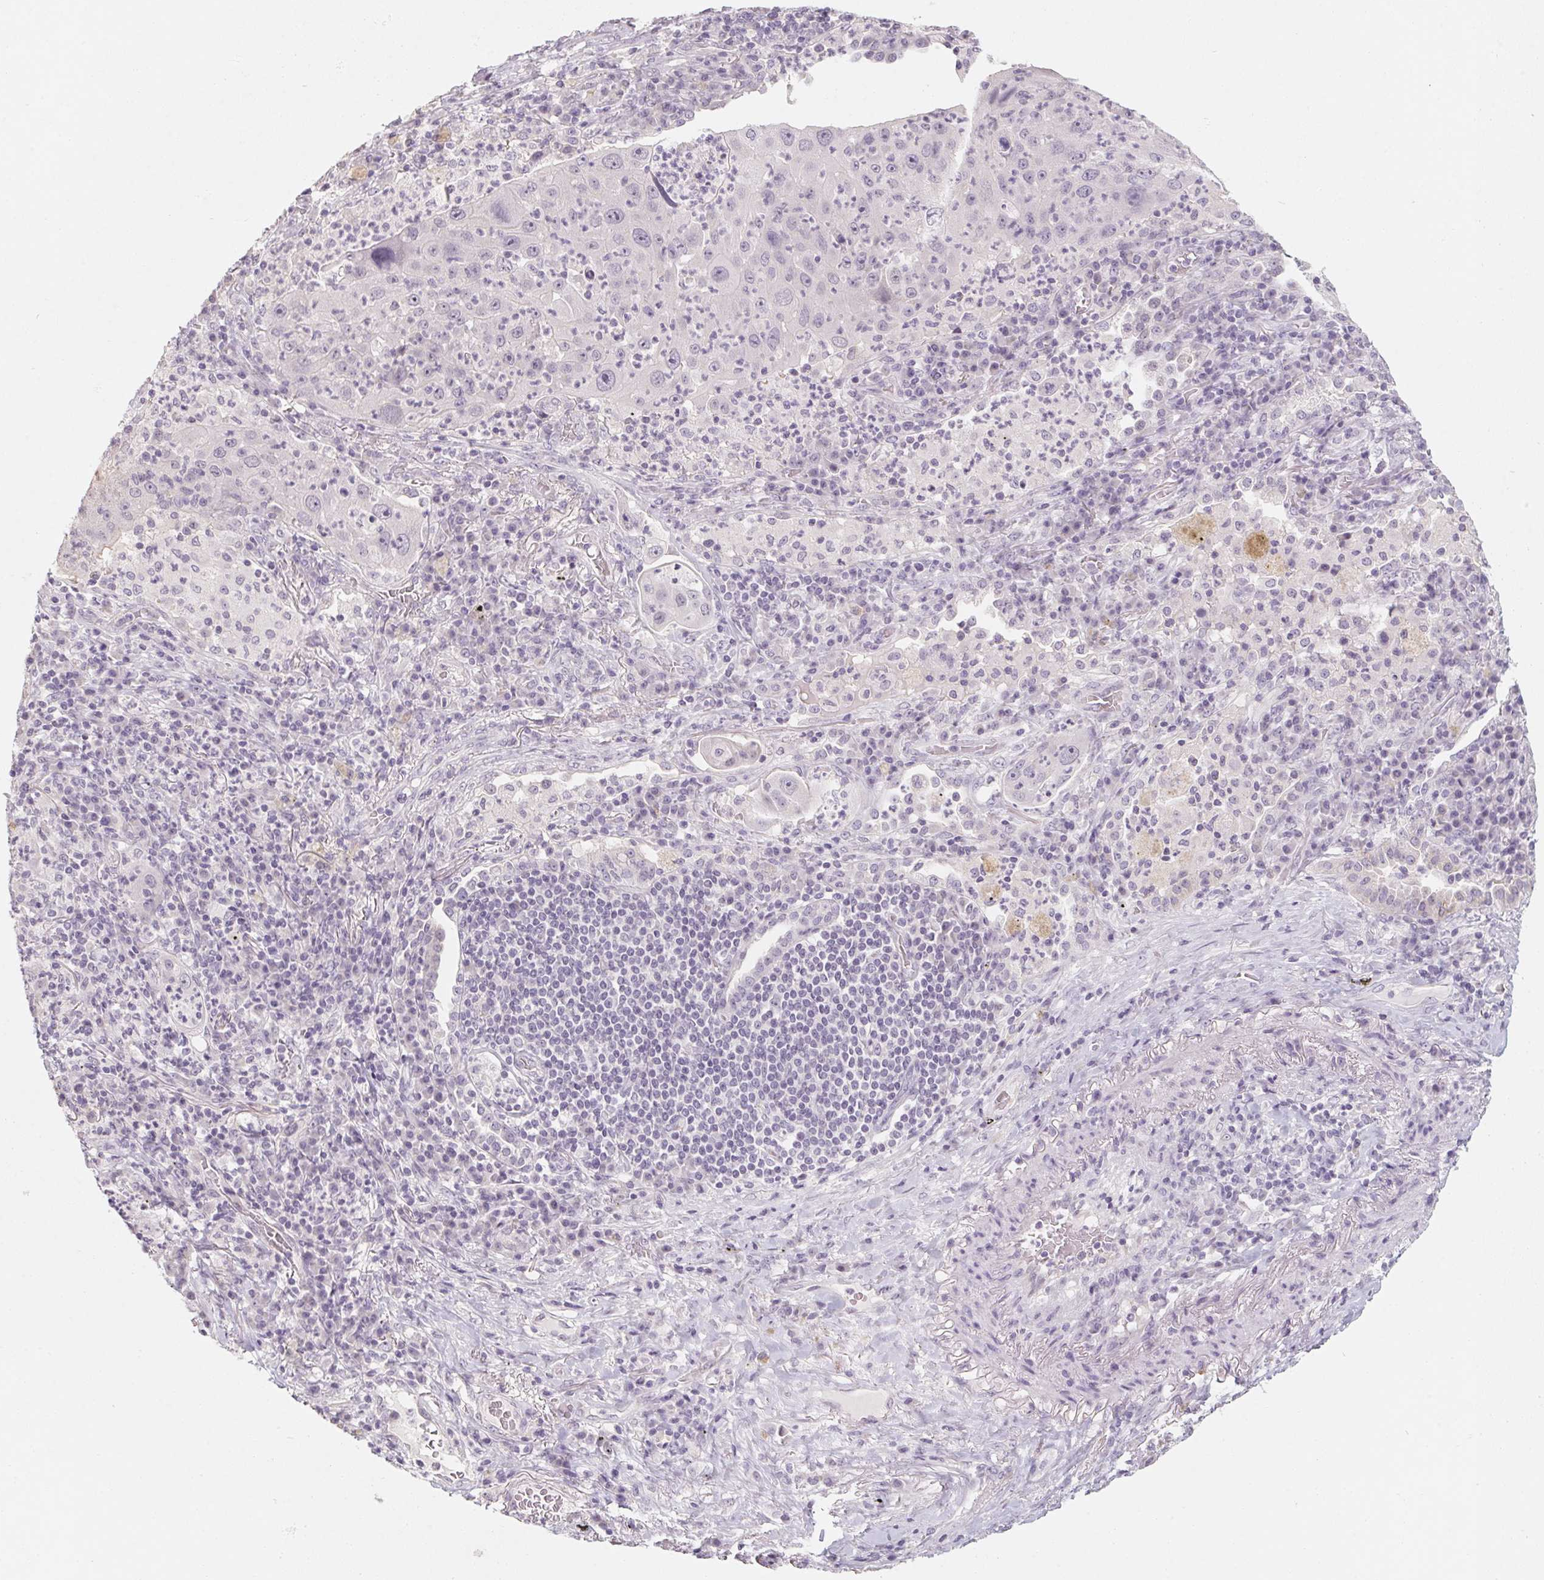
{"staining": {"intensity": "negative", "quantity": "none", "location": "none"}, "tissue": "lung cancer", "cell_type": "Tumor cells", "image_type": "cancer", "snomed": [{"axis": "morphology", "description": "Squamous cell carcinoma, NOS"}, {"axis": "topography", "description": "Lung"}], "caption": "High magnification brightfield microscopy of lung squamous cell carcinoma stained with DAB (brown) and counterstained with hematoxylin (blue): tumor cells show no significant expression.", "gene": "CAPZA3", "patient": {"sex": "female", "age": 59}}